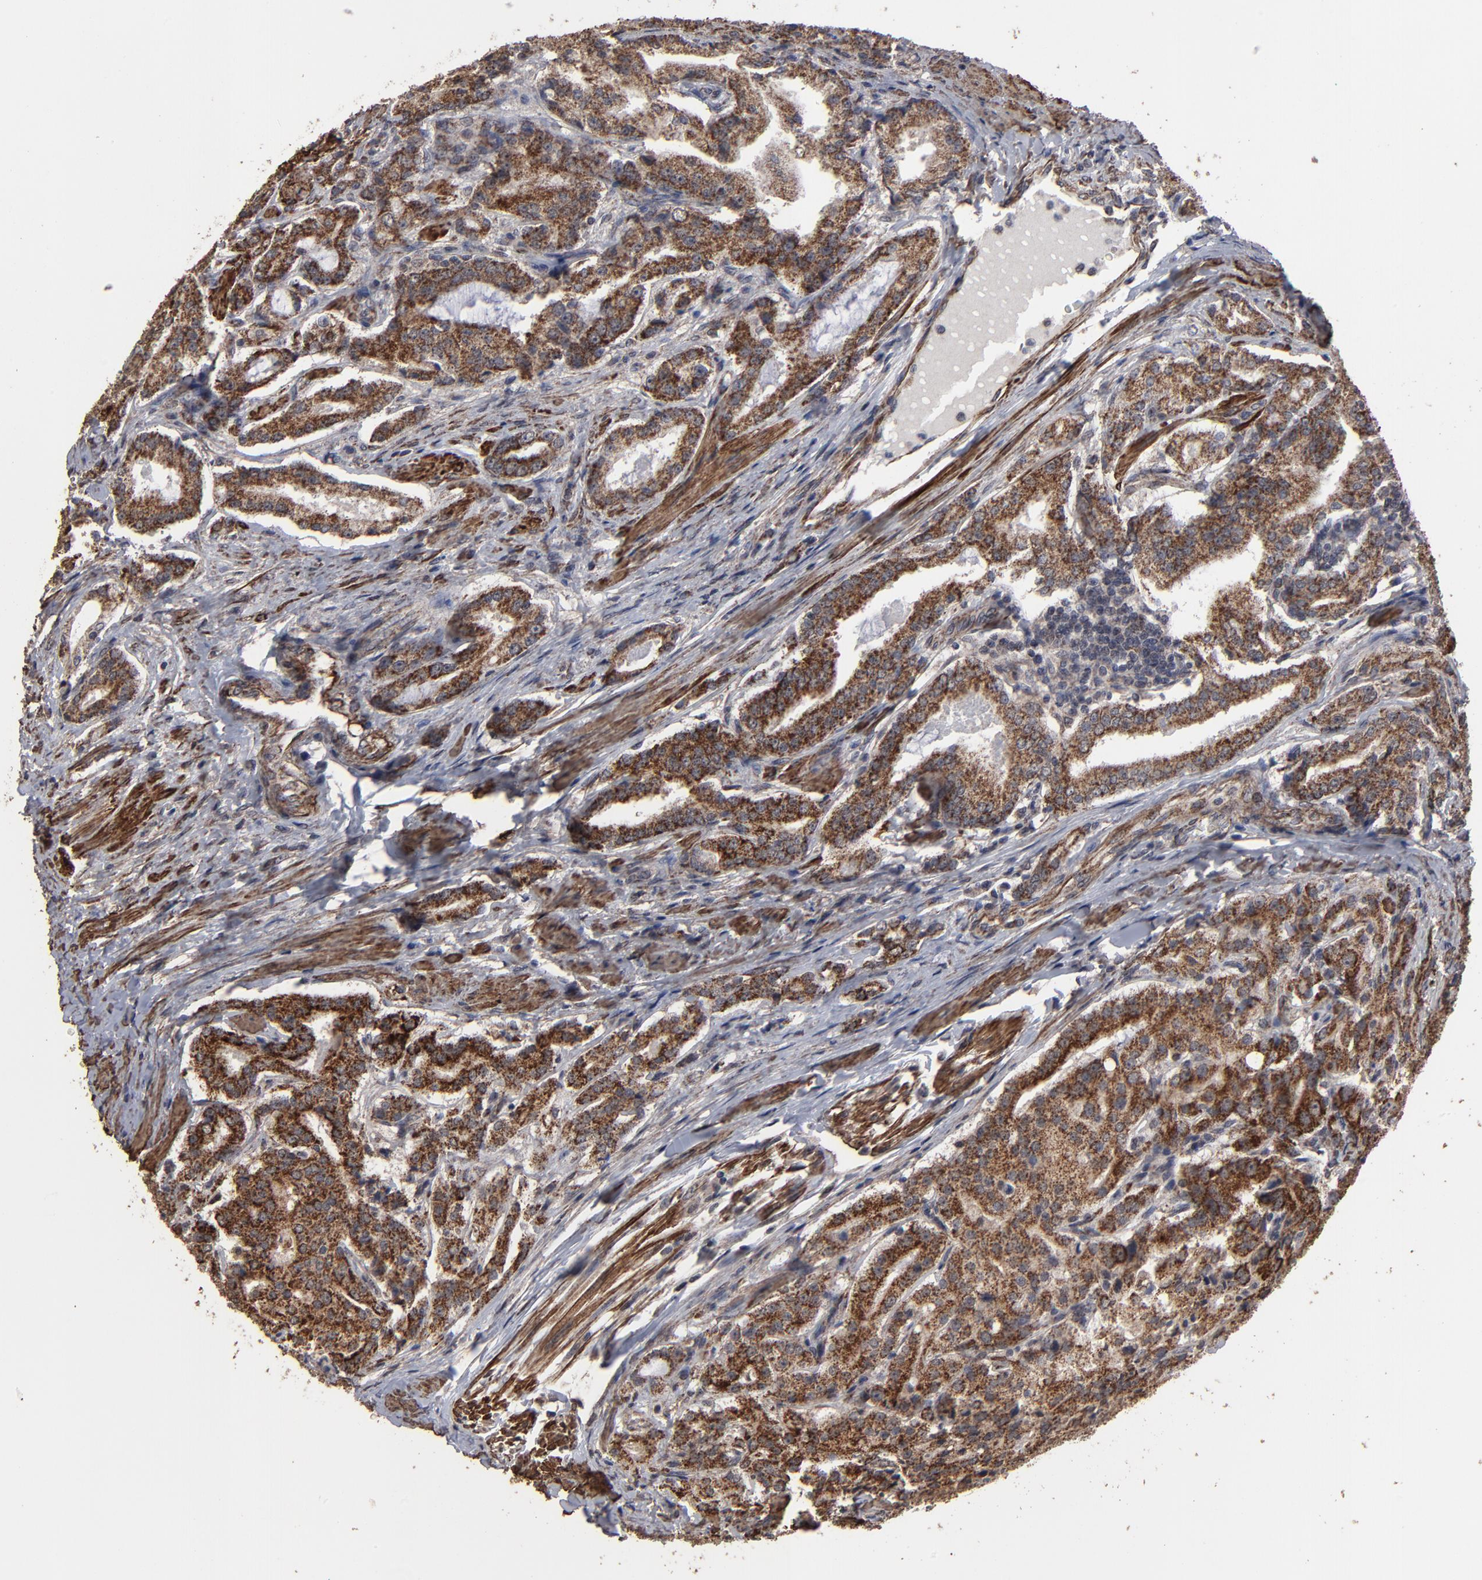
{"staining": {"intensity": "strong", "quantity": ">75%", "location": "cytoplasmic/membranous"}, "tissue": "prostate cancer", "cell_type": "Tumor cells", "image_type": "cancer", "snomed": [{"axis": "morphology", "description": "Adenocarcinoma, Medium grade"}, {"axis": "topography", "description": "Prostate"}], "caption": "This photomicrograph exhibits immunohistochemistry (IHC) staining of prostate medium-grade adenocarcinoma, with high strong cytoplasmic/membranous staining in approximately >75% of tumor cells.", "gene": "BNIP3", "patient": {"sex": "male", "age": 72}}